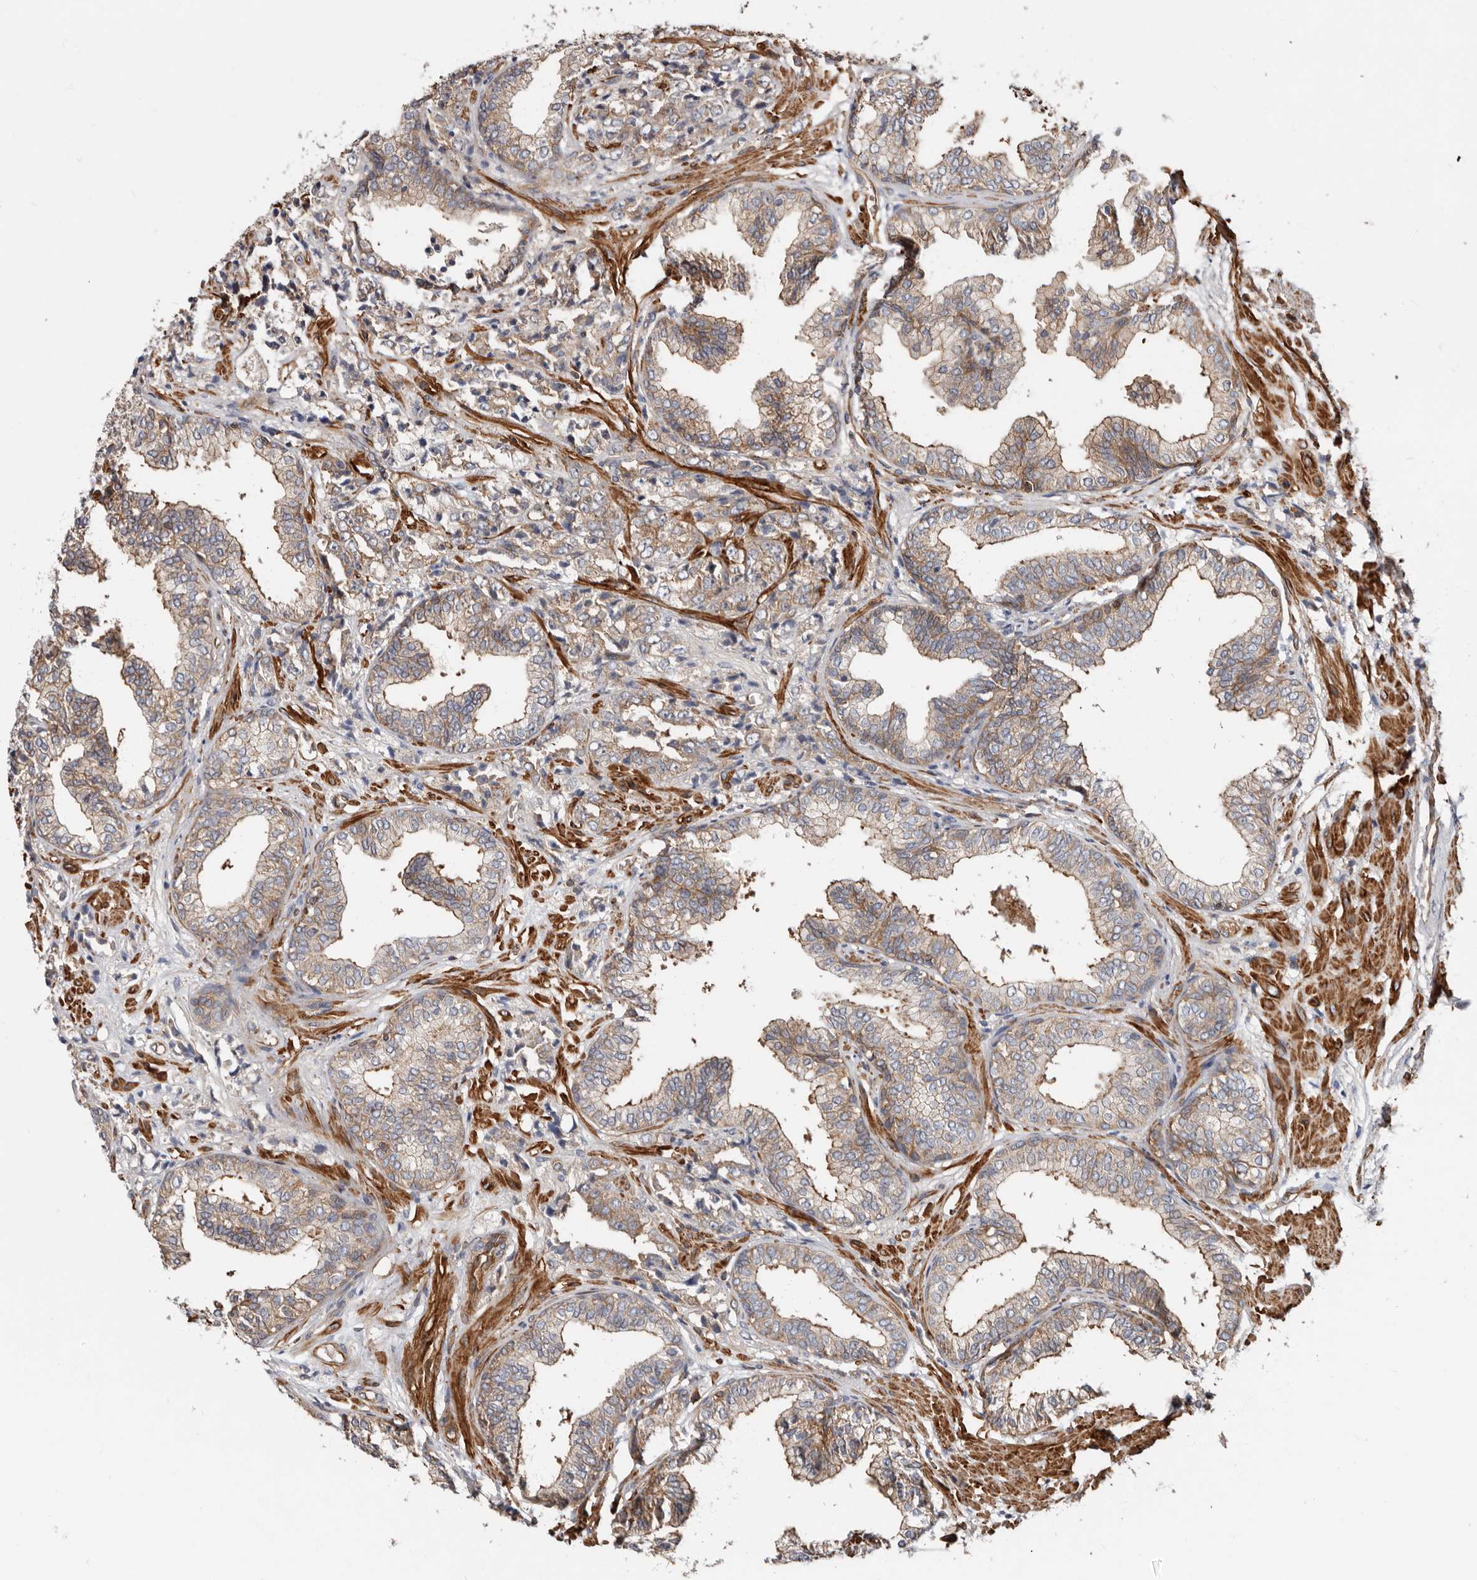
{"staining": {"intensity": "moderate", "quantity": "25%-75%", "location": "cytoplasmic/membranous"}, "tissue": "prostate cancer", "cell_type": "Tumor cells", "image_type": "cancer", "snomed": [{"axis": "morphology", "description": "Adenocarcinoma, High grade"}, {"axis": "topography", "description": "Prostate"}], "caption": "Protein staining demonstrates moderate cytoplasmic/membranous positivity in approximately 25%-75% of tumor cells in prostate cancer (adenocarcinoma (high-grade)).", "gene": "TMC7", "patient": {"sex": "male", "age": 71}}